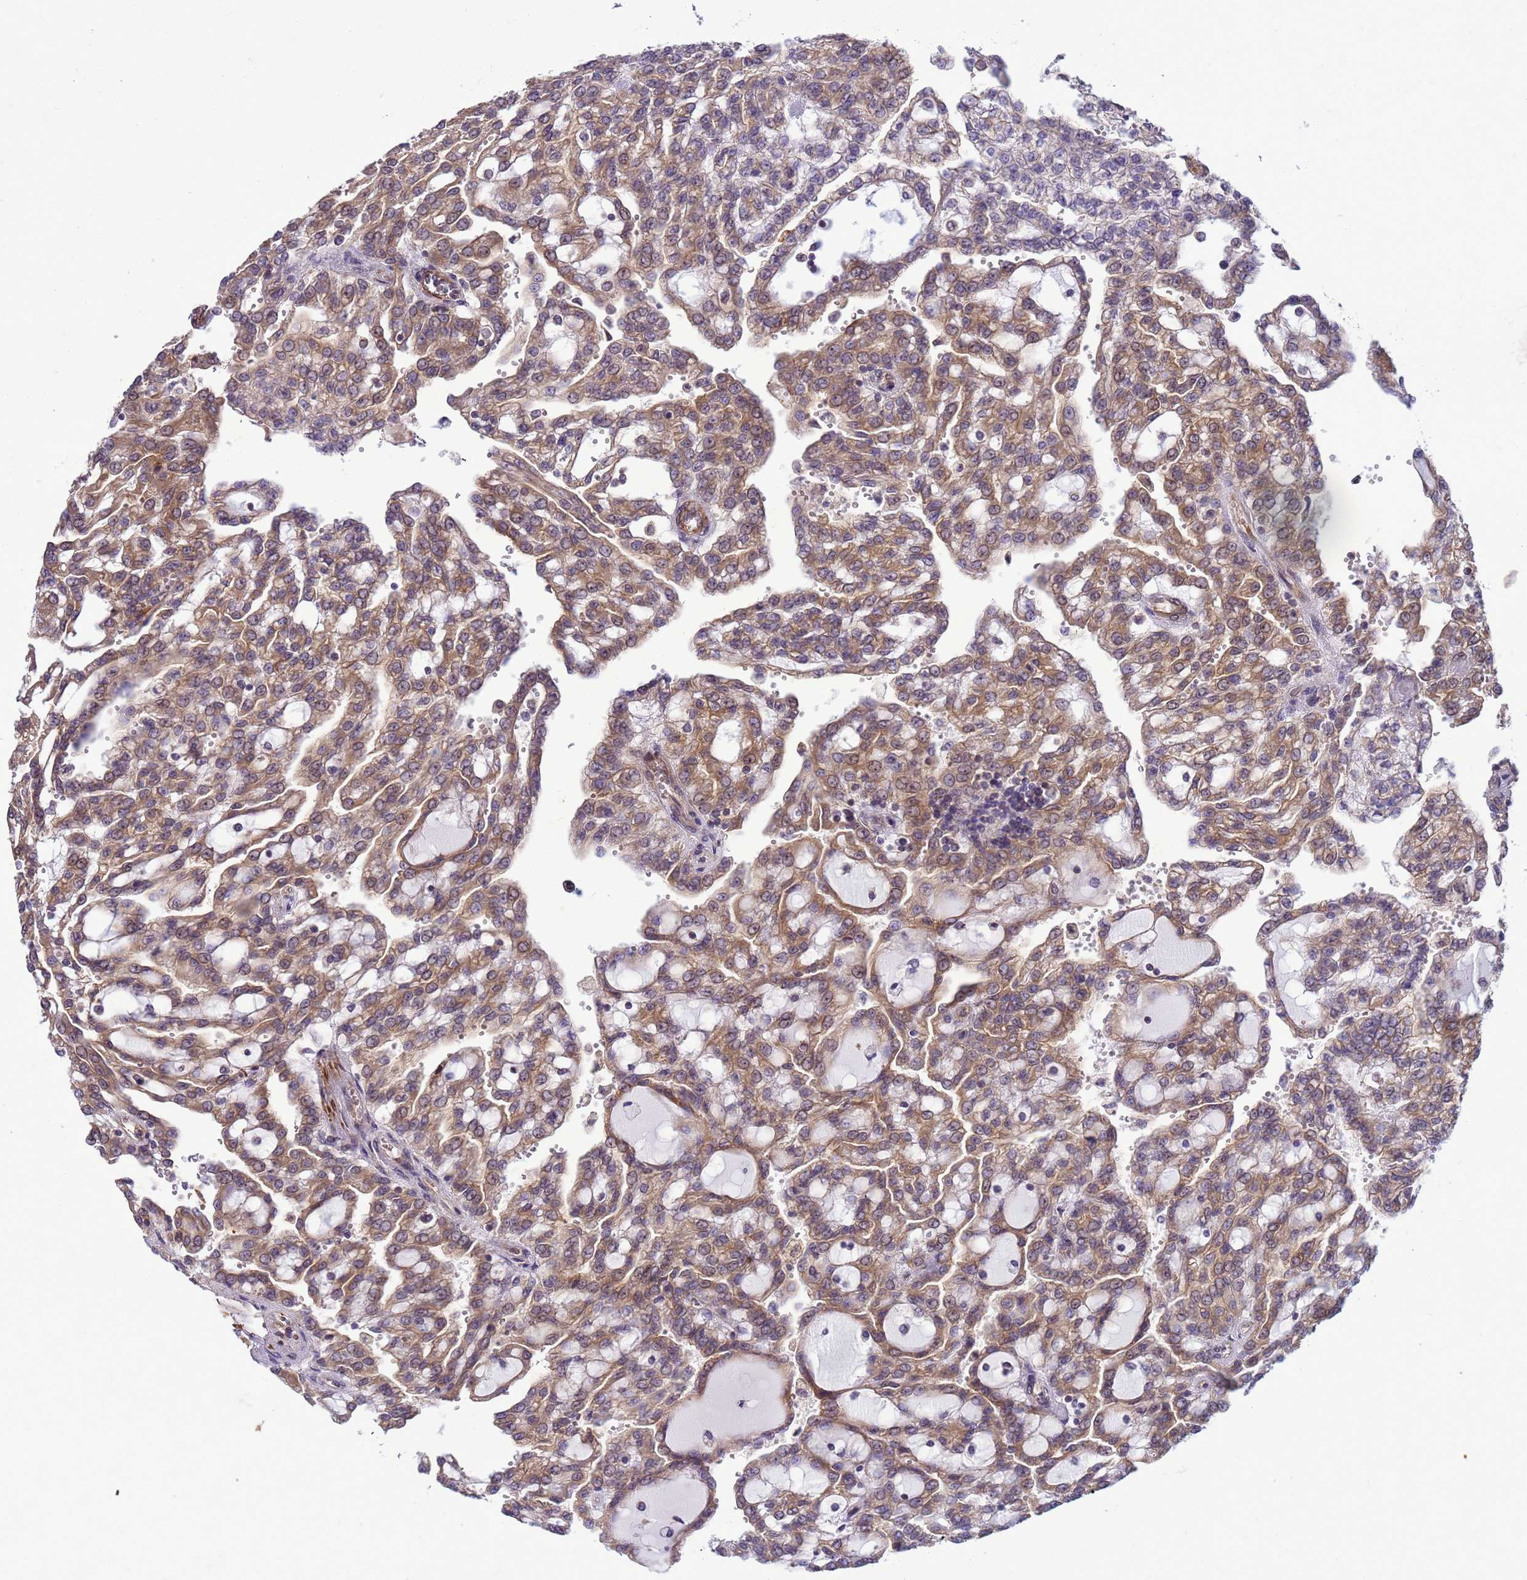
{"staining": {"intensity": "moderate", "quantity": ">75%", "location": "cytoplasmic/membranous"}, "tissue": "renal cancer", "cell_type": "Tumor cells", "image_type": "cancer", "snomed": [{"axis": "morphology", "description": "Adenocarcinoma, NOS"}, {"axis": "topography", "description": "Kidney"}], "caption": "DAB immunohistochemical staining of renal adenocarcinoma reveals moderate cytoplasmic/membranous protein expression in about >75% of tumor cells. Nuclei are stained in blue.", "gene": "GEN1", "patient": {"sex": "male", "age": 63}}